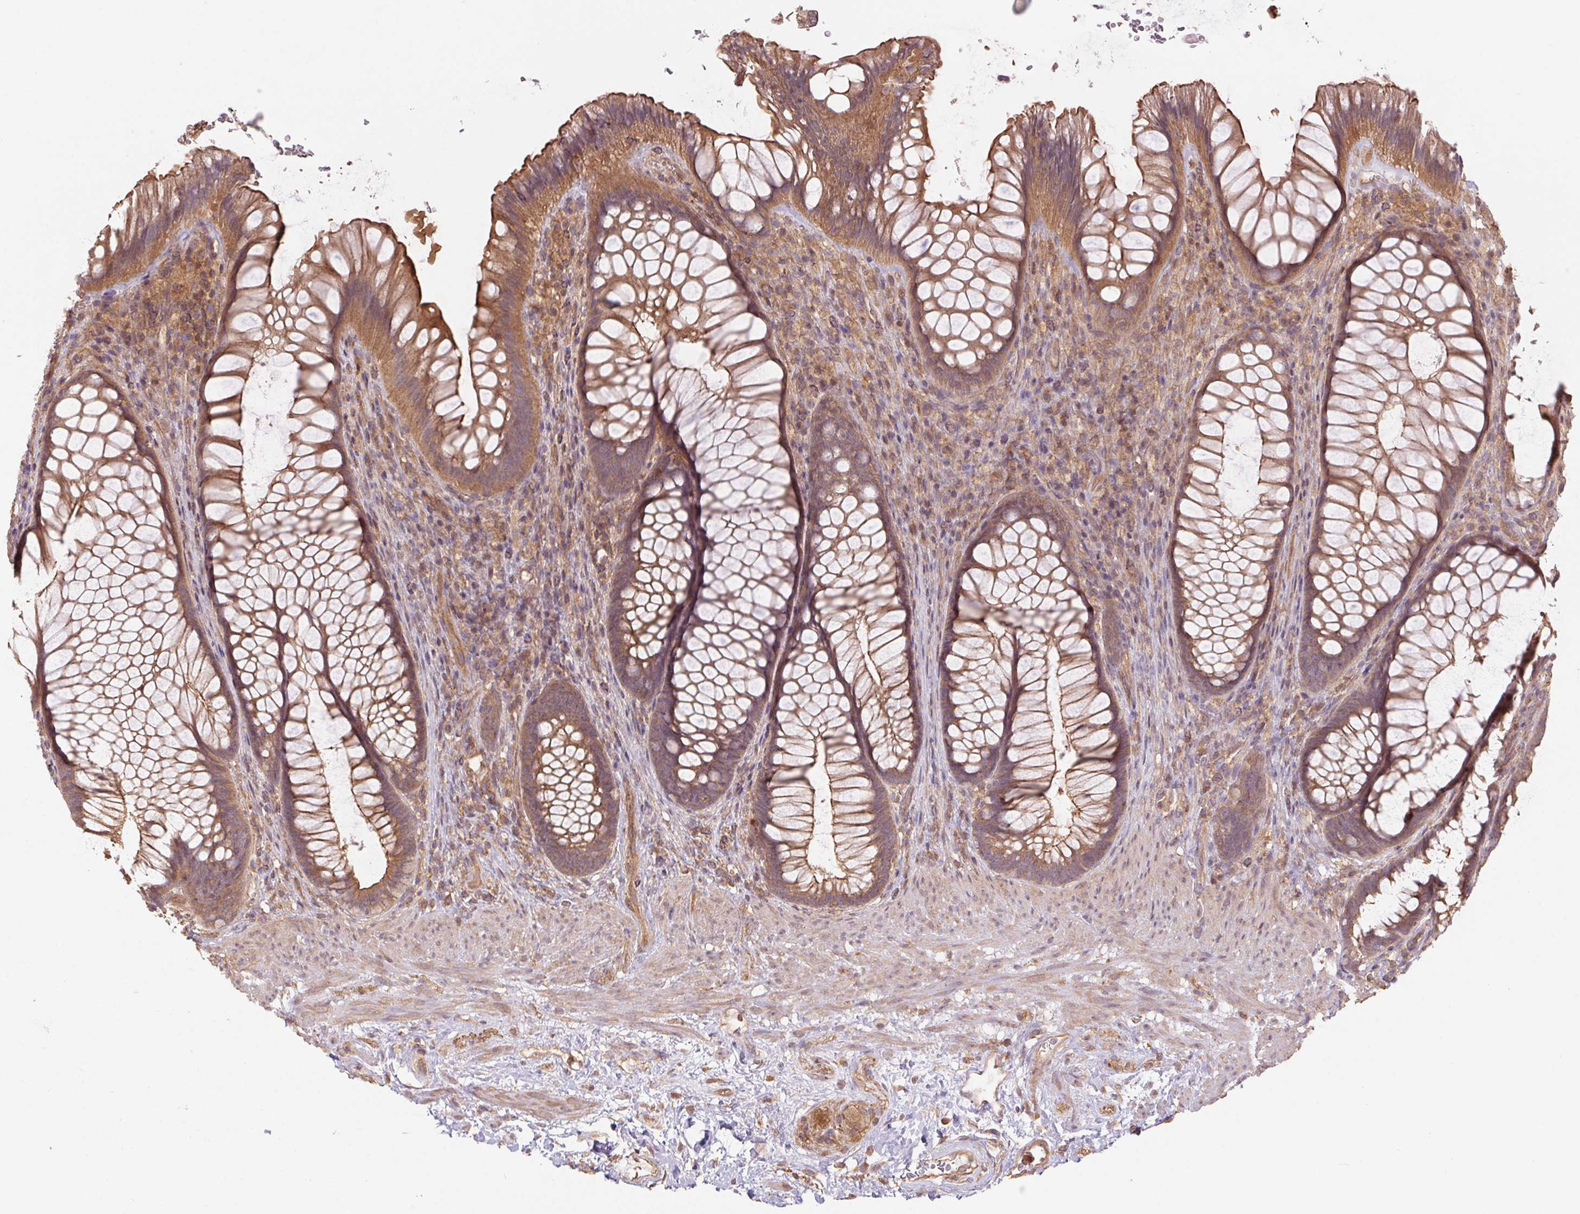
{"staining": {"intensity": "moderate", "quantity": ">75%", "location": "cytoplasmic/membranous"}, "tissue": "rectum", "cell_type": "Glandular cells", "image_type": "normal", "snomed": [{"axis": "morphology", "description": "Normal tissue, NOS"}, {"axis": "topography", "description": "Smooth muscle"}, {"axis": "topography", "description": "Rectum"}], "caption": "An image showing moderate cytoplasmic/membranous staining in about >75% of glandular cells in normal rectum, as visualized by brown immunohistochemical staining.", "gene": "TUBA1A", "patient": {"sex": "male", "age": 53}}